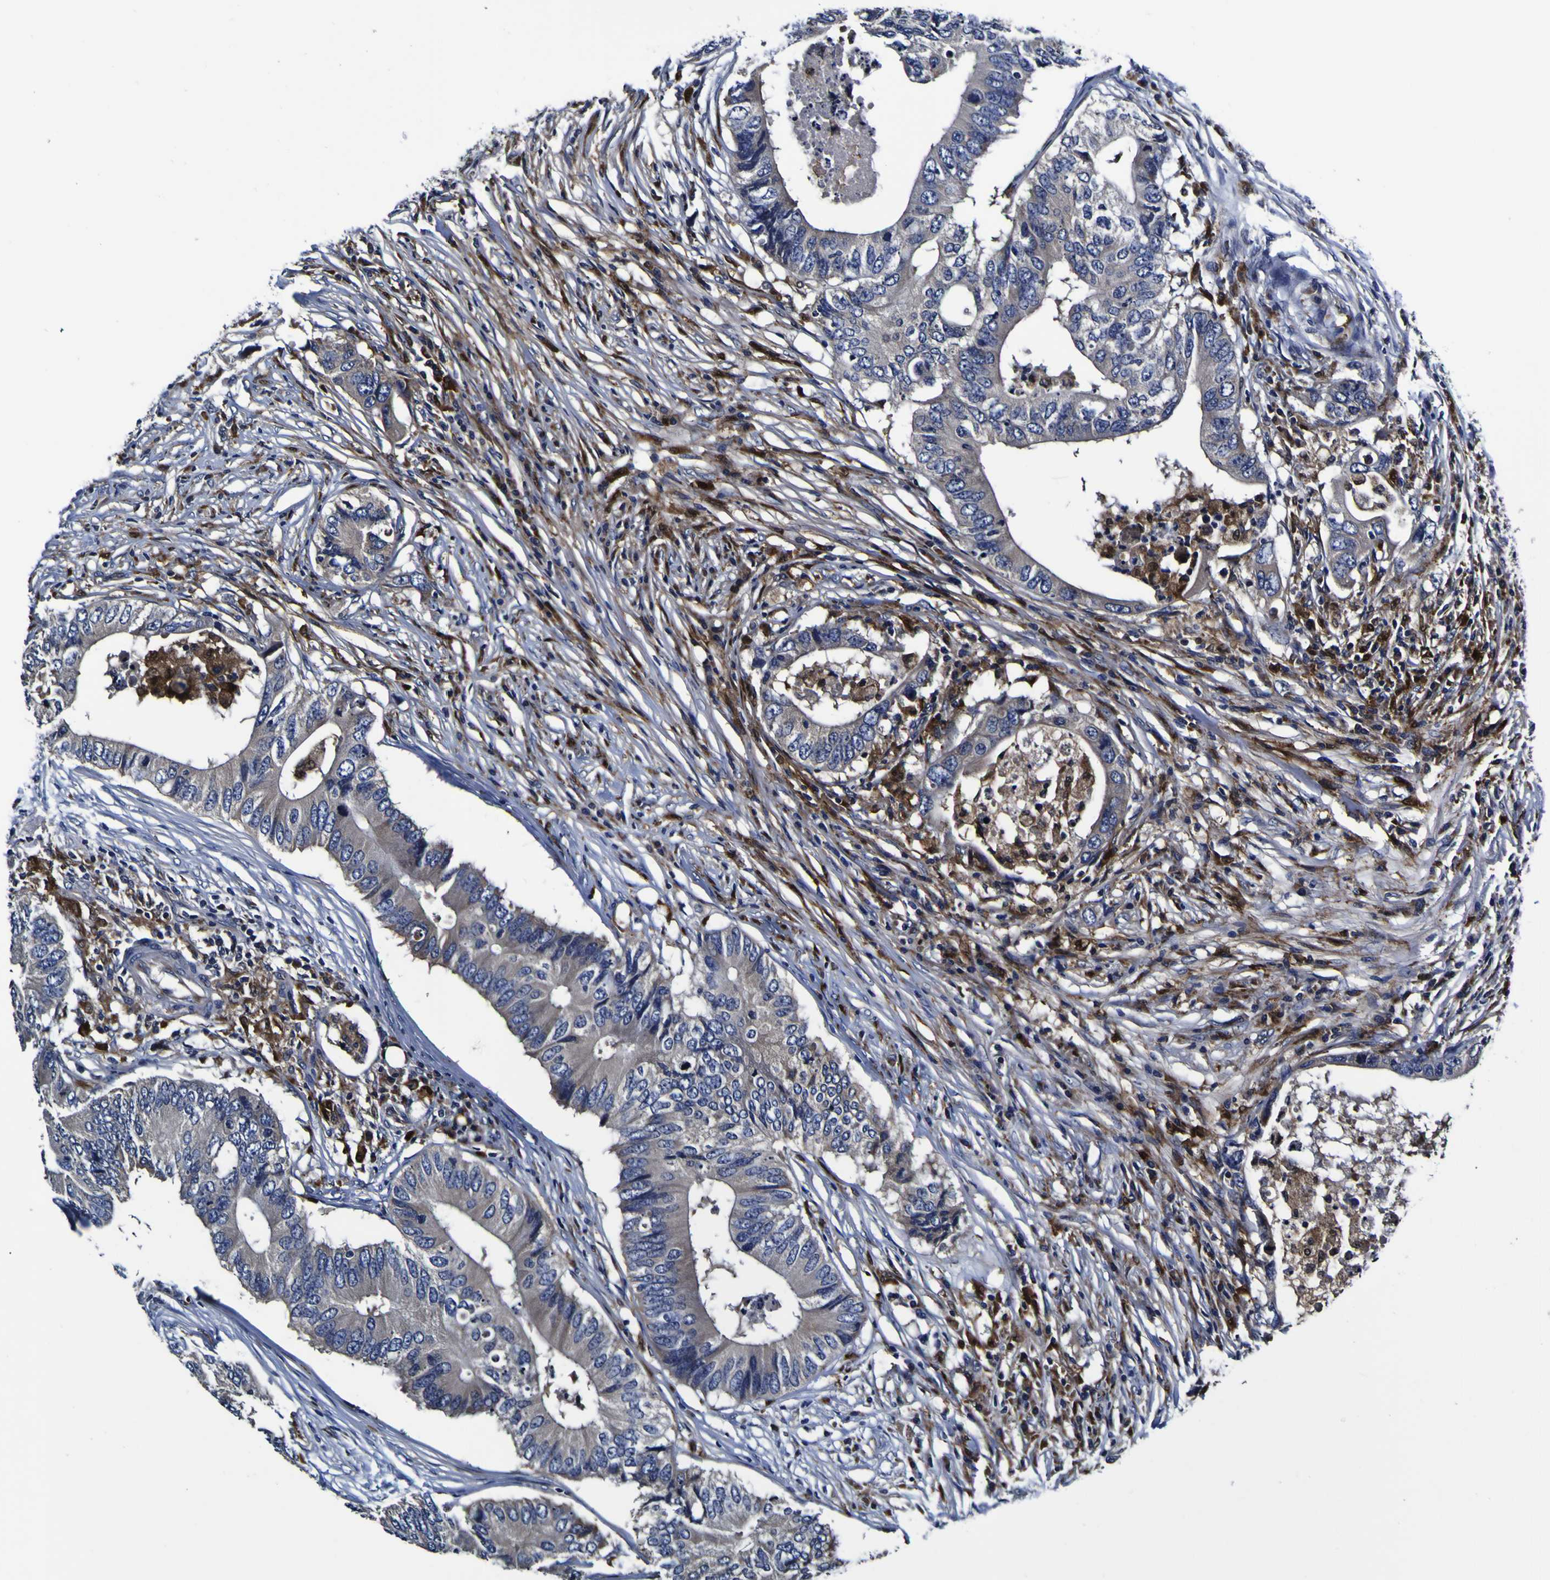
{"staining": {"intensity": "negative", "quantity": "none", "location": "none"}, "tissue": "colorectal cancer", "cell_type": "Tumor cells", "image_type": "cancer", "snomed": [{"axis": "morphology", "description": "Adenocarcinoma, NOS"}, {"axis": "topography", "description": "Colon"}], "caption": "Image shows no protein staining in tumor cells of colorectal cancer tissue. (Stains: DAB immunohistochemistry with hematoxylin counter stain, Microscopy: brightfield microscopy at high magnification).", "gene": "GPX1", "patient": {"sex": "male", "age": 71}}